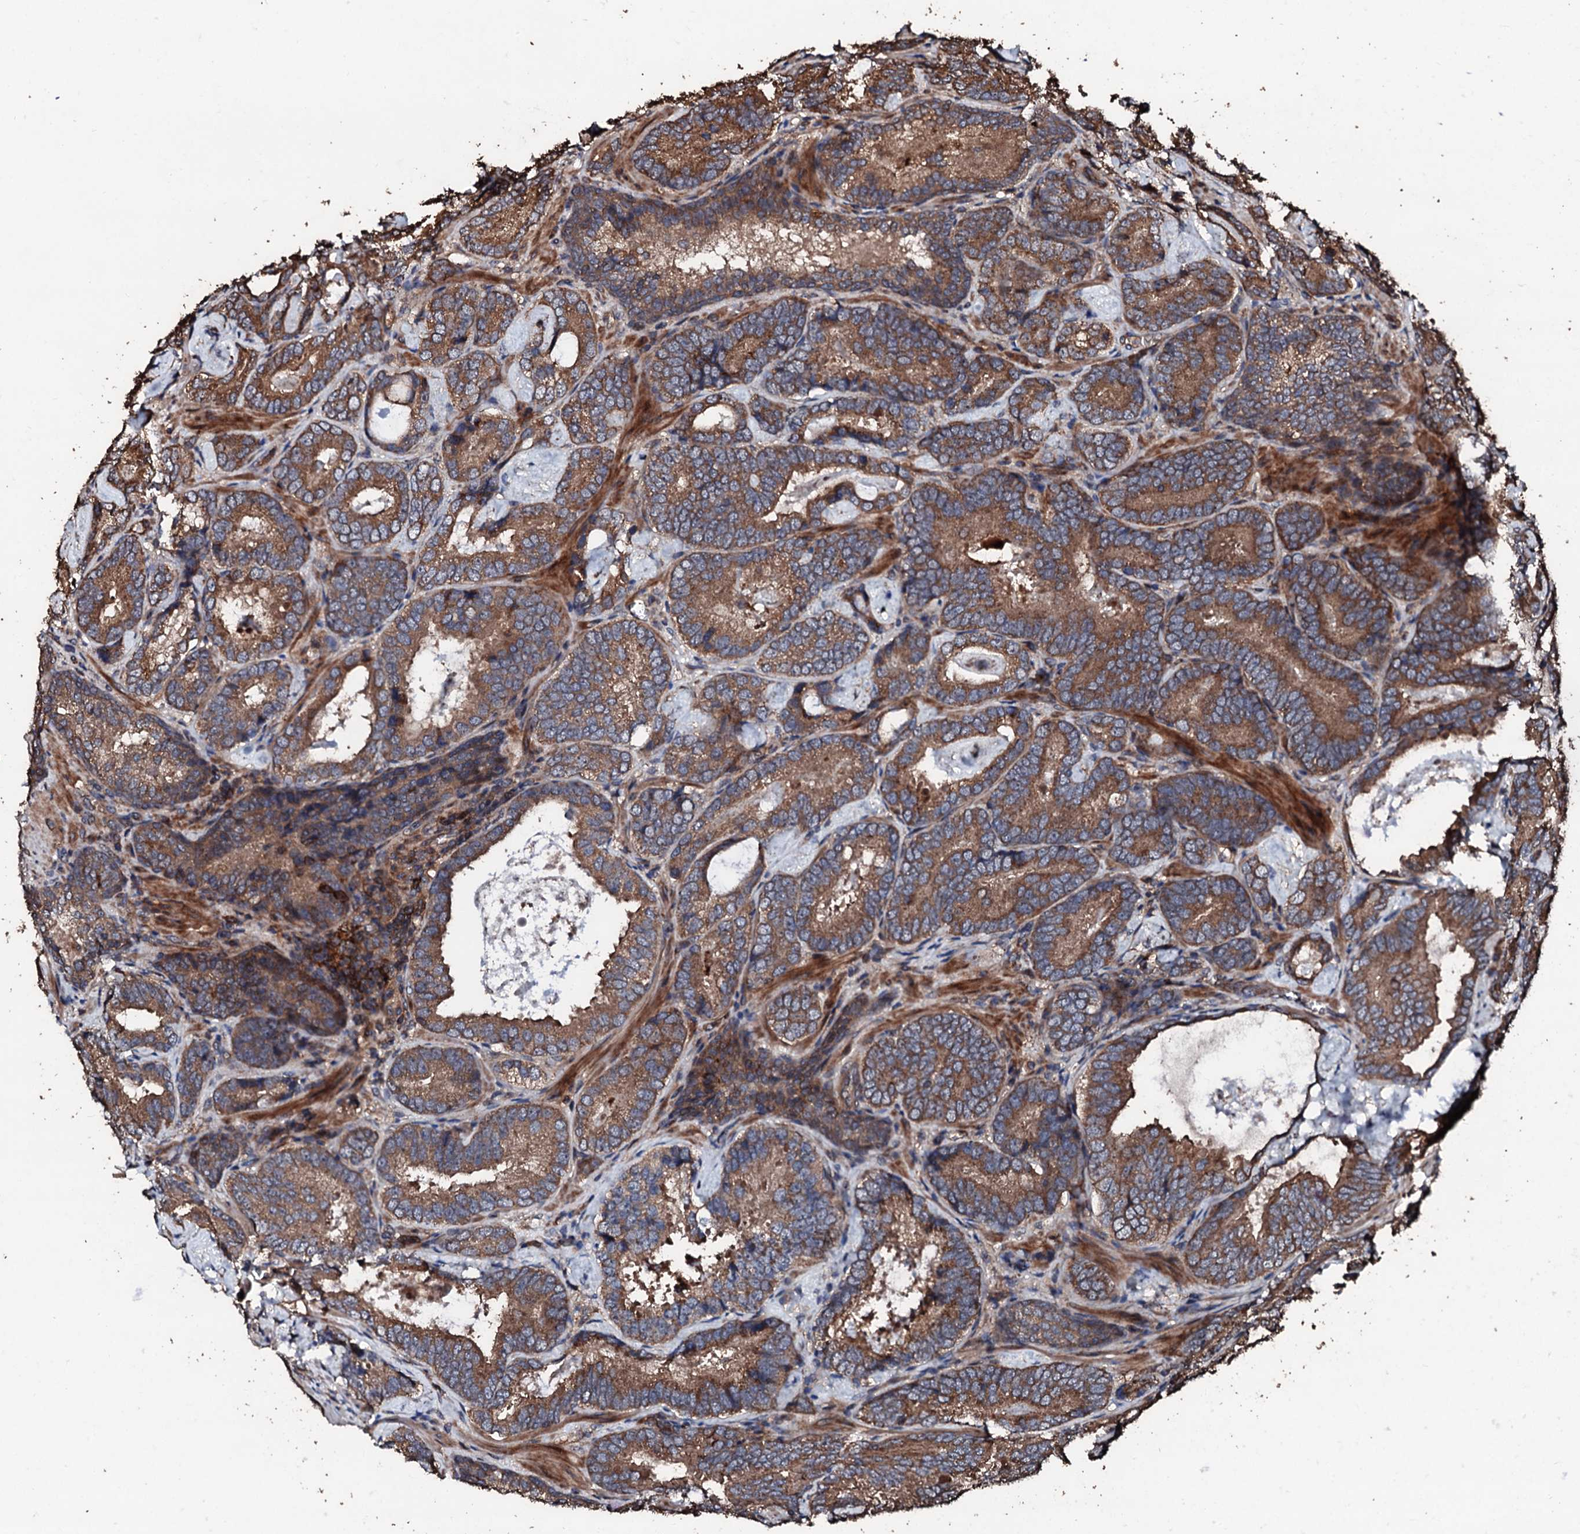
{"staining": {"intensity": "strong", "quantity": ">75%", "location": "cytoplasmic/membranous"}, "tissue": "prostate cancer", "cell_type": "Tumor cells", "image_type": "cancer", "snomed": [{"axis": "morphology", "description": "Adenocarcinoma, Low grade"}, {"axis": "topography", "description": "Prostate"}], "caption": "Protein staining by IHC exhibits strong cytoplasmic/membranous staining in about >75% of tumor cells in prostate low-grade adenocarcinoma.", "gene": "KIF18A", "patient": {"sex": "male", "age": 60}}